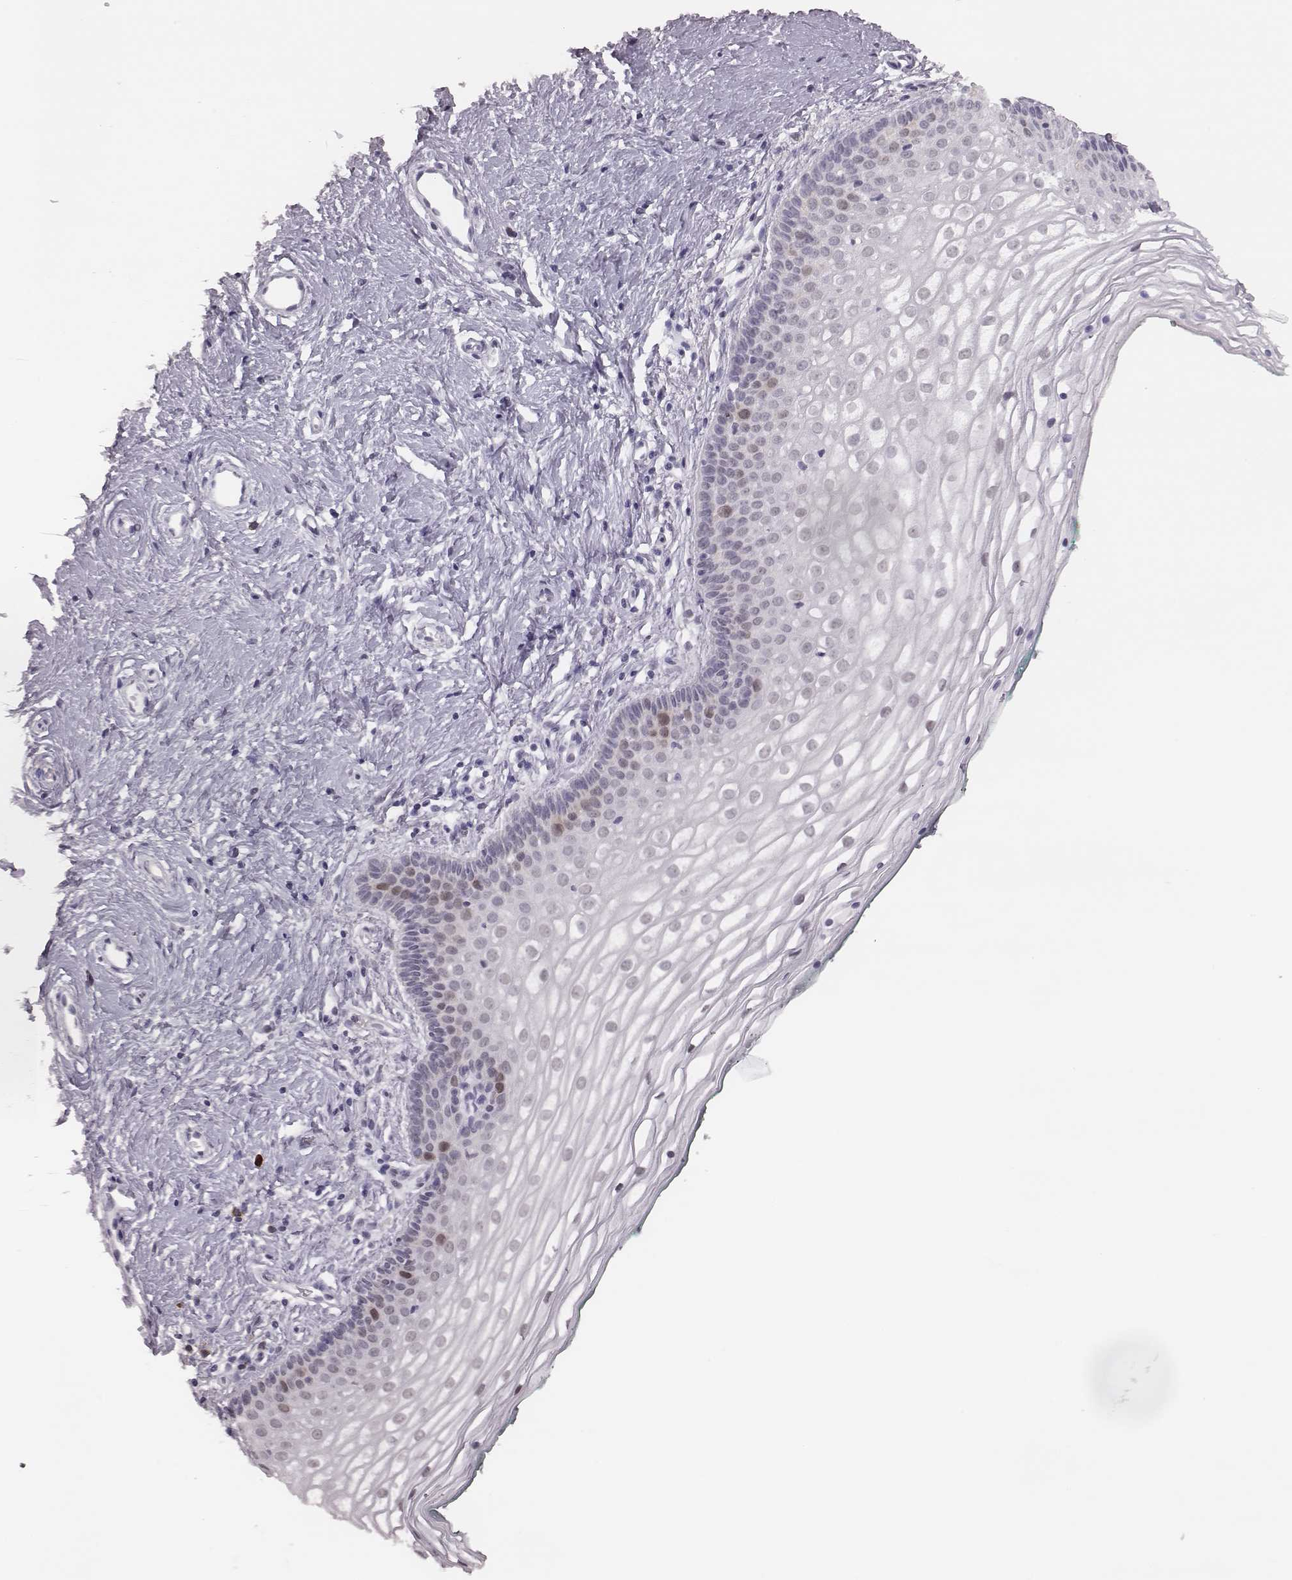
{"staining": {"intensity": "weak", "quantity": "<25%", "location": "cytoplasmic/membranous,nuclear"}, "tissue": "vagina", "cell_type": "Squamous epithelial cells", "image_type": "normal", "snomed": [{"axis": "morphology", "description": "Normal tissue, NOS"}, {"axis": "topography", "description": "Vagina"}], "caption": "A high-resolution micrograph shows IHC staining of benign vagina, which displays no significant positivity in squamous epithelial cells.", "gene": "PBK", "patient": {"sex": "female", "age": 36}}